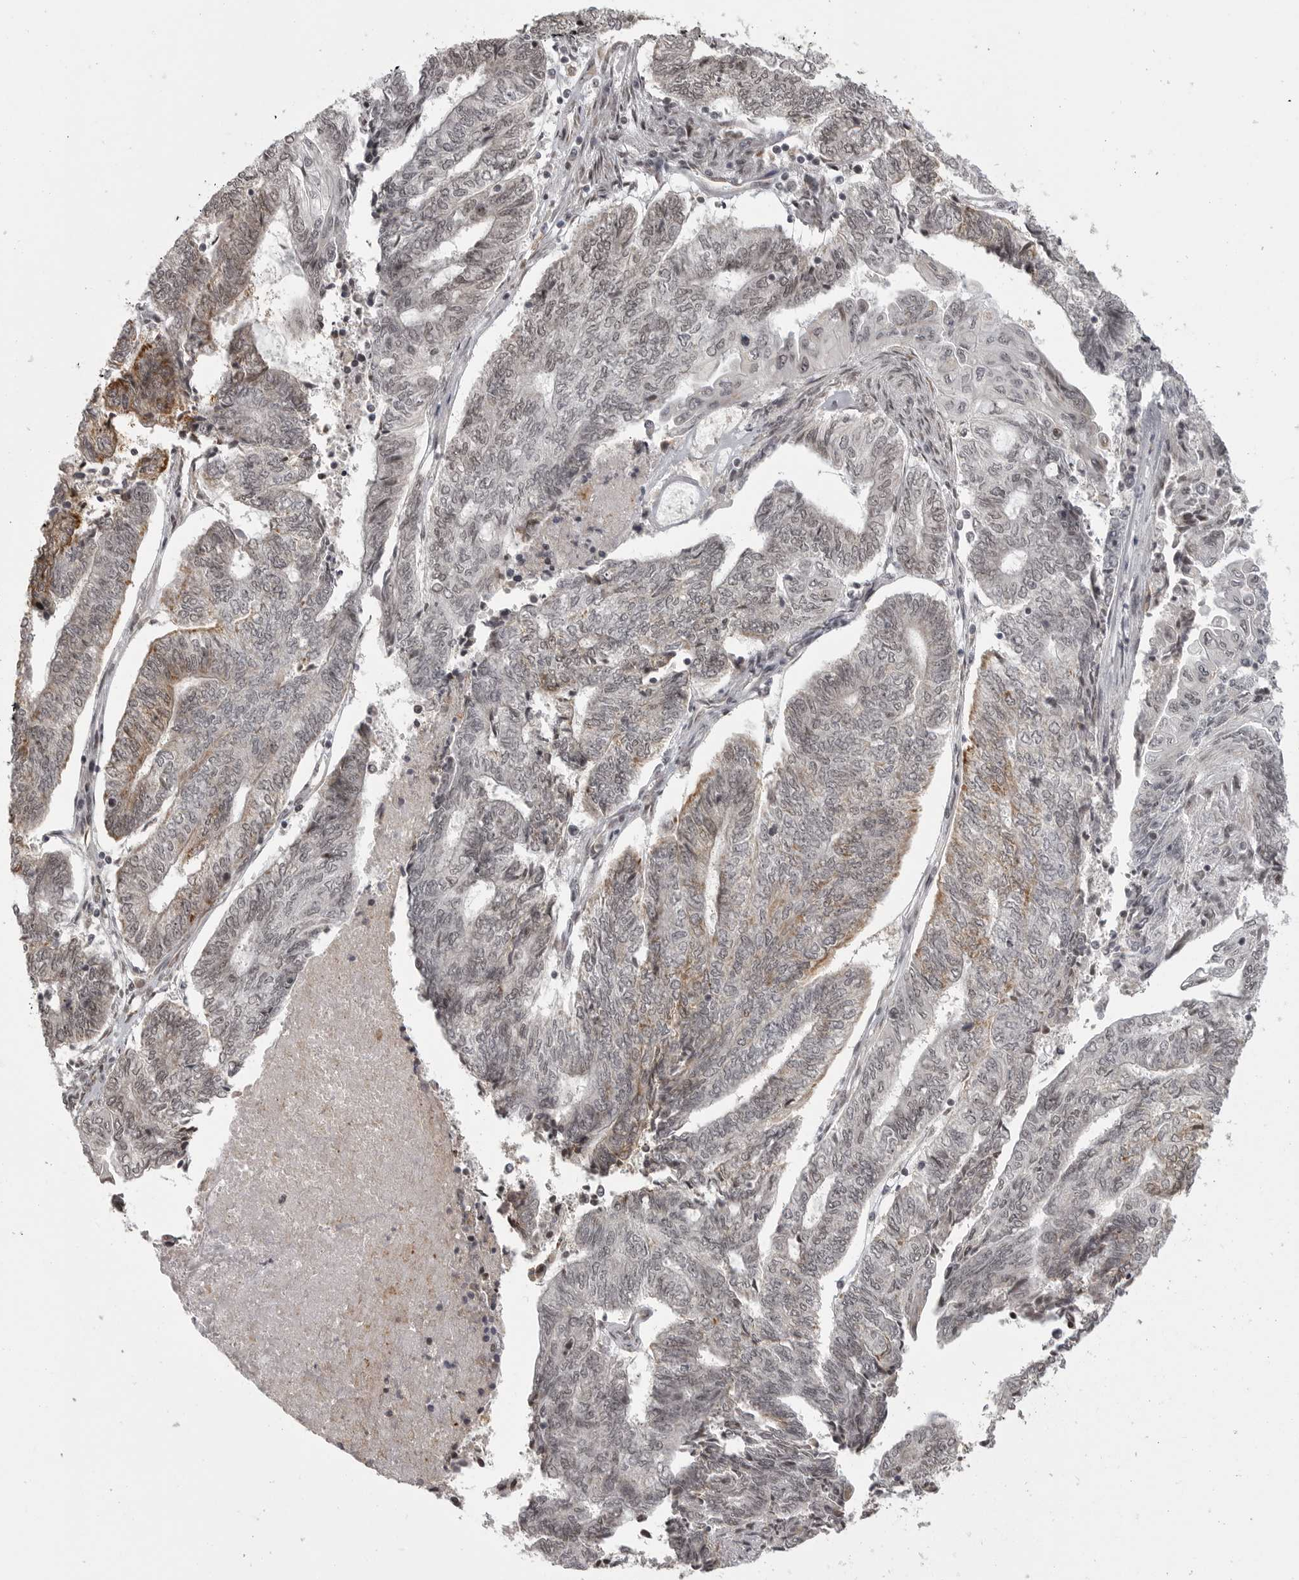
{"staining": {"intensity": "weak", "quantity": "25%-75%", "location": "nuclear"}, "tissue": "endometrial cancer", "cell_type": "Tumor cells", "image_type": "cancer", "snomed": [{"axis": "morphology", "description": "Adenocarcinoma, NOS"}, {"axis": "topography", "description": "Uterus"}, {"axis": "topography", "description": "Endometrium"}], "caption": "There is low levels of weak nuclear positivity in tumor cells of endometrial cancer, as demonstrated by immunohistochemical staining (brown color).", "gene": "ISG20L2", "patient": {"sex": "female", "age": 70}}